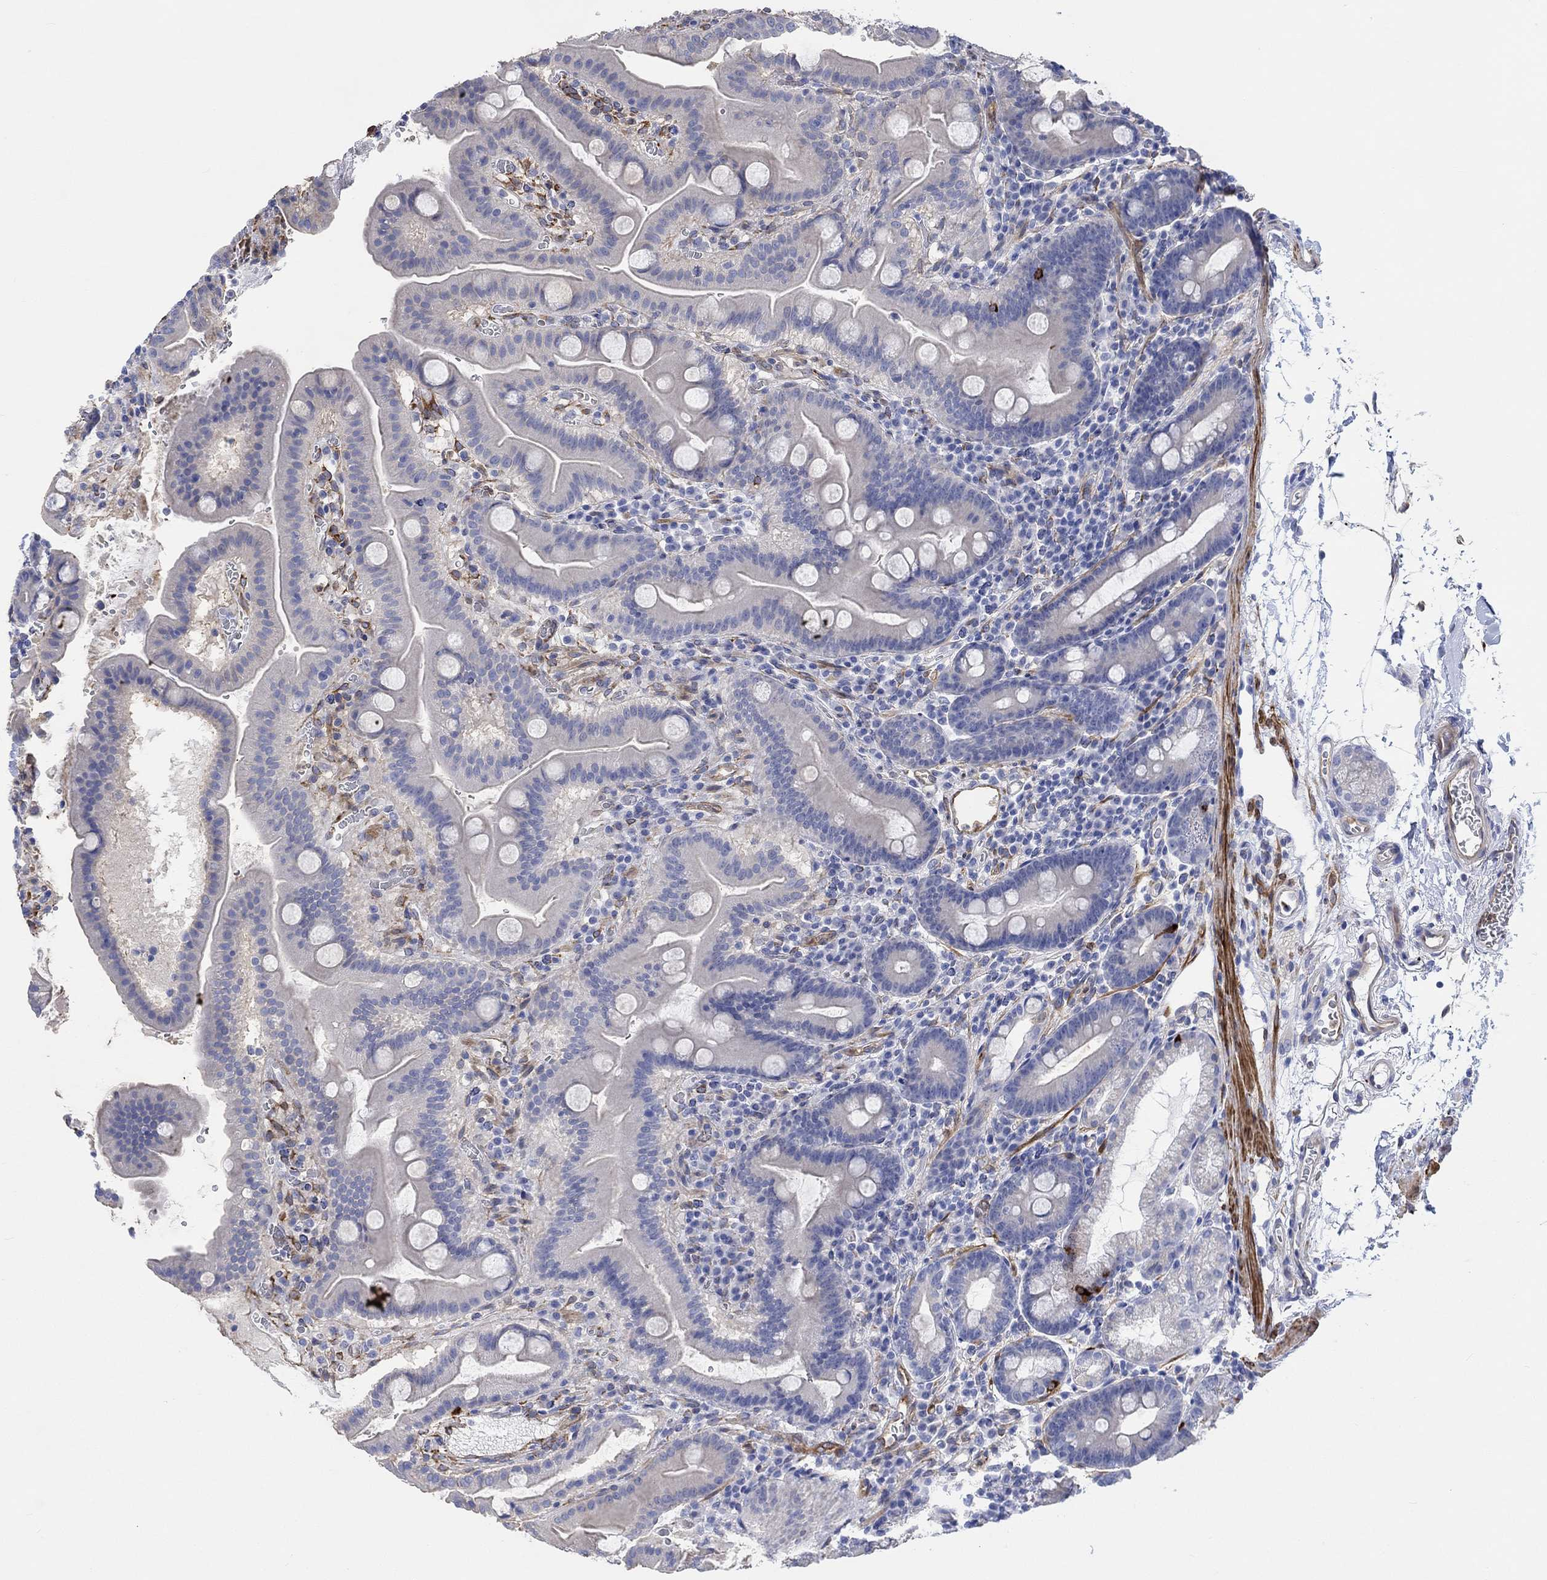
{"staining": {"intensity": "strong", "quantity": "<25%", "location": "cytoplasmic/membranous"}, "tissue": "duodenum", "cell_type": "Glandular cells", "image_type": "normal", "snomed": [{"axis": "morphology", "description": "Normal tissue, NOS"}, {"axis": "topography", "description": "Duodenum"}], "caption": "High-magnification brightfield microscopy of benign duodenum stained with DAB (brown) and counterstained with hematoxylin (blue). glandular cells exhibit strong cytoplasmic/membranous positivity is seen in about<25% of cells. The protein of interest is shown in brown color, while the nuclei are stained blue.", "gene": "TGM2", "patient": {"sex": "male", "age": 59}}